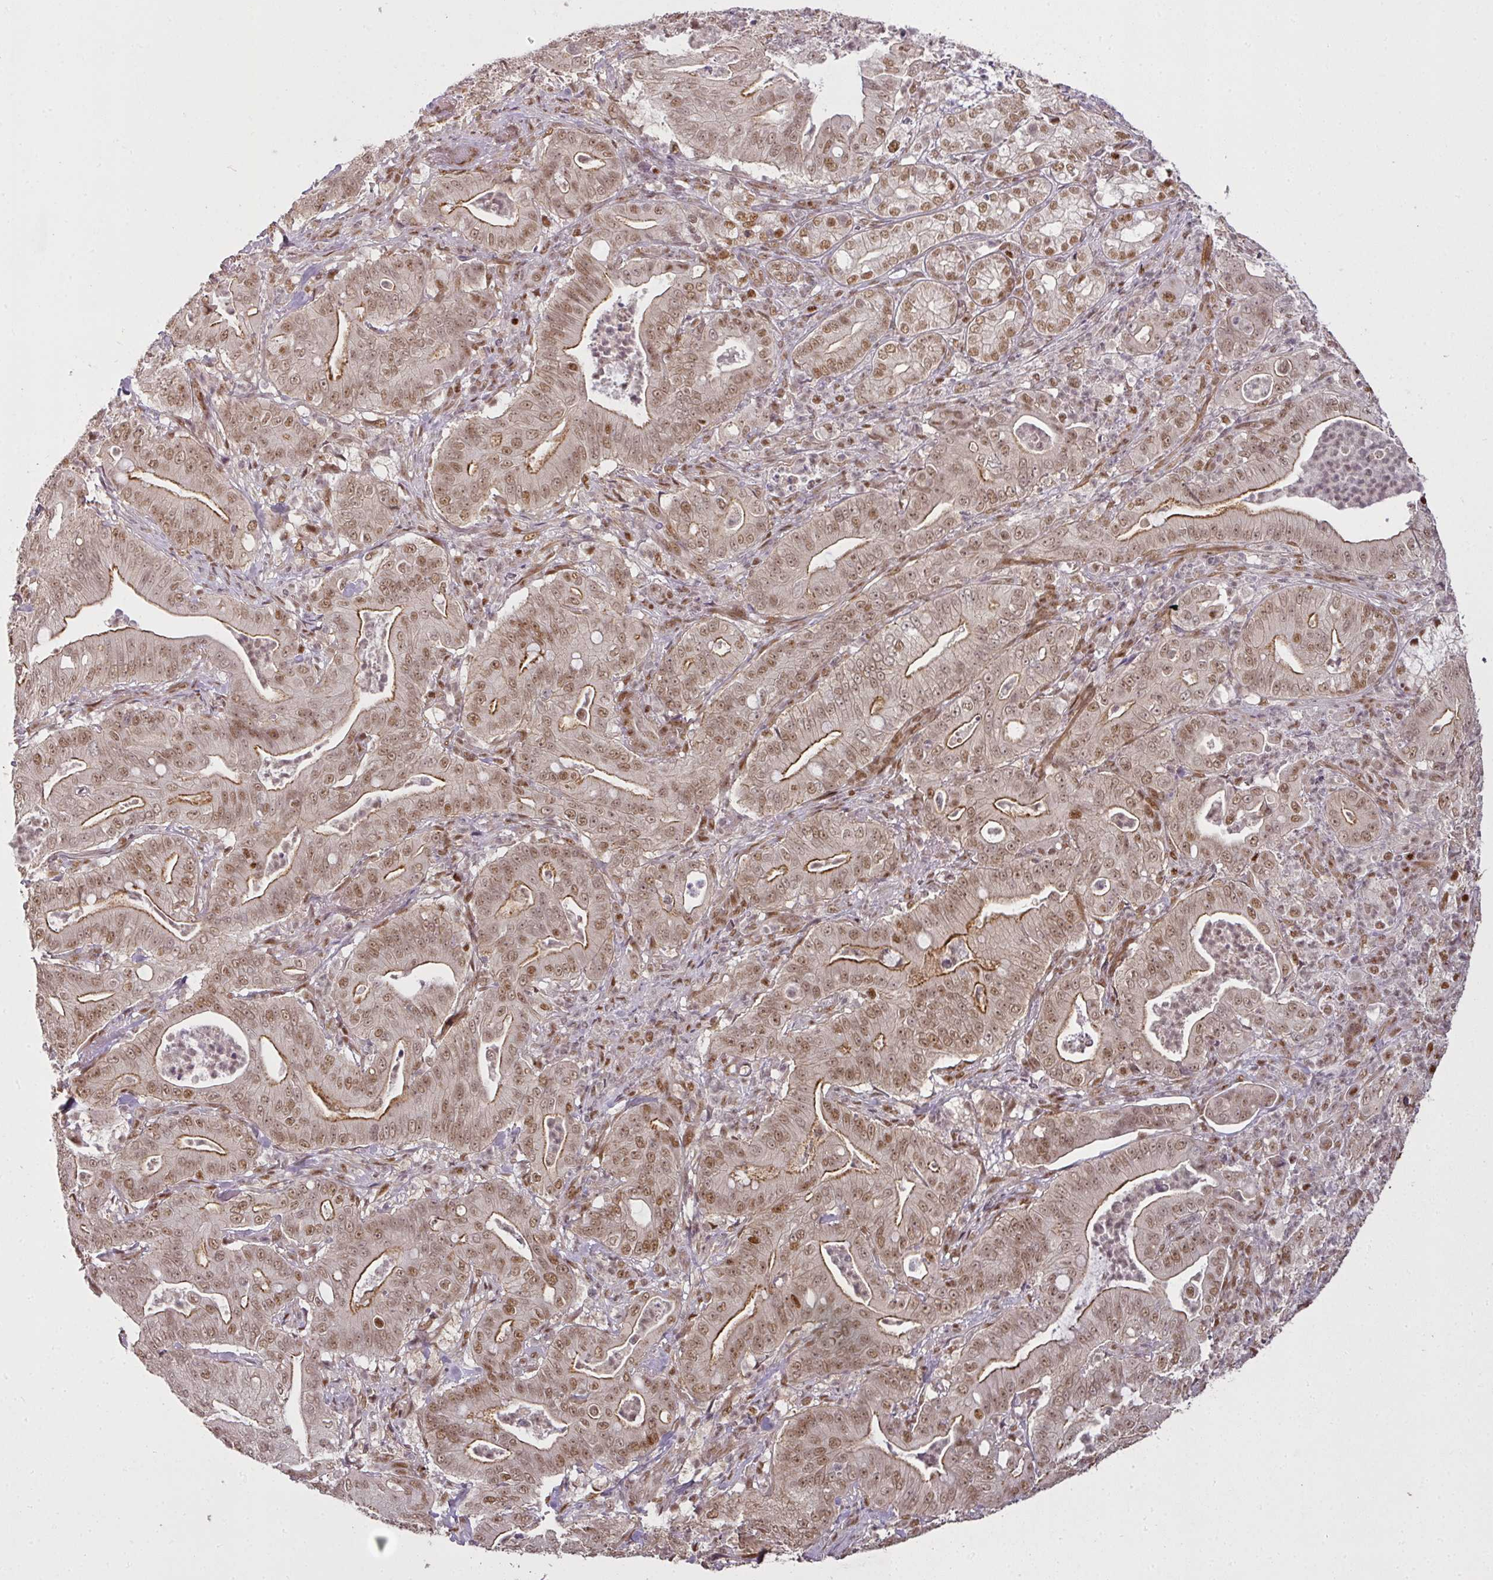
{"staining": {"intensity": "moderate", "quantity": ">75%", "location": "cytoplasmic/membranous,nuclear"}, "tissue": "pancreatic cancer", "cell_type": "Tumor cells", "image_type": "cancer", "snomed": [{"axis": "morphology", "description": "Adenocarcinoma, NOS"}, {"axis": "topography", "description": "Pancreas"}], "caption": "Approximately >75% of tumor cells in adenocarcinoma (pancreatic) reveal moderate cytoplasmic/membranous and nuclear protein expression as visualized by brown immunohistochemical staining.", "gene": "GPRIN2", "patient": {"sex": "male", "age": 71}}